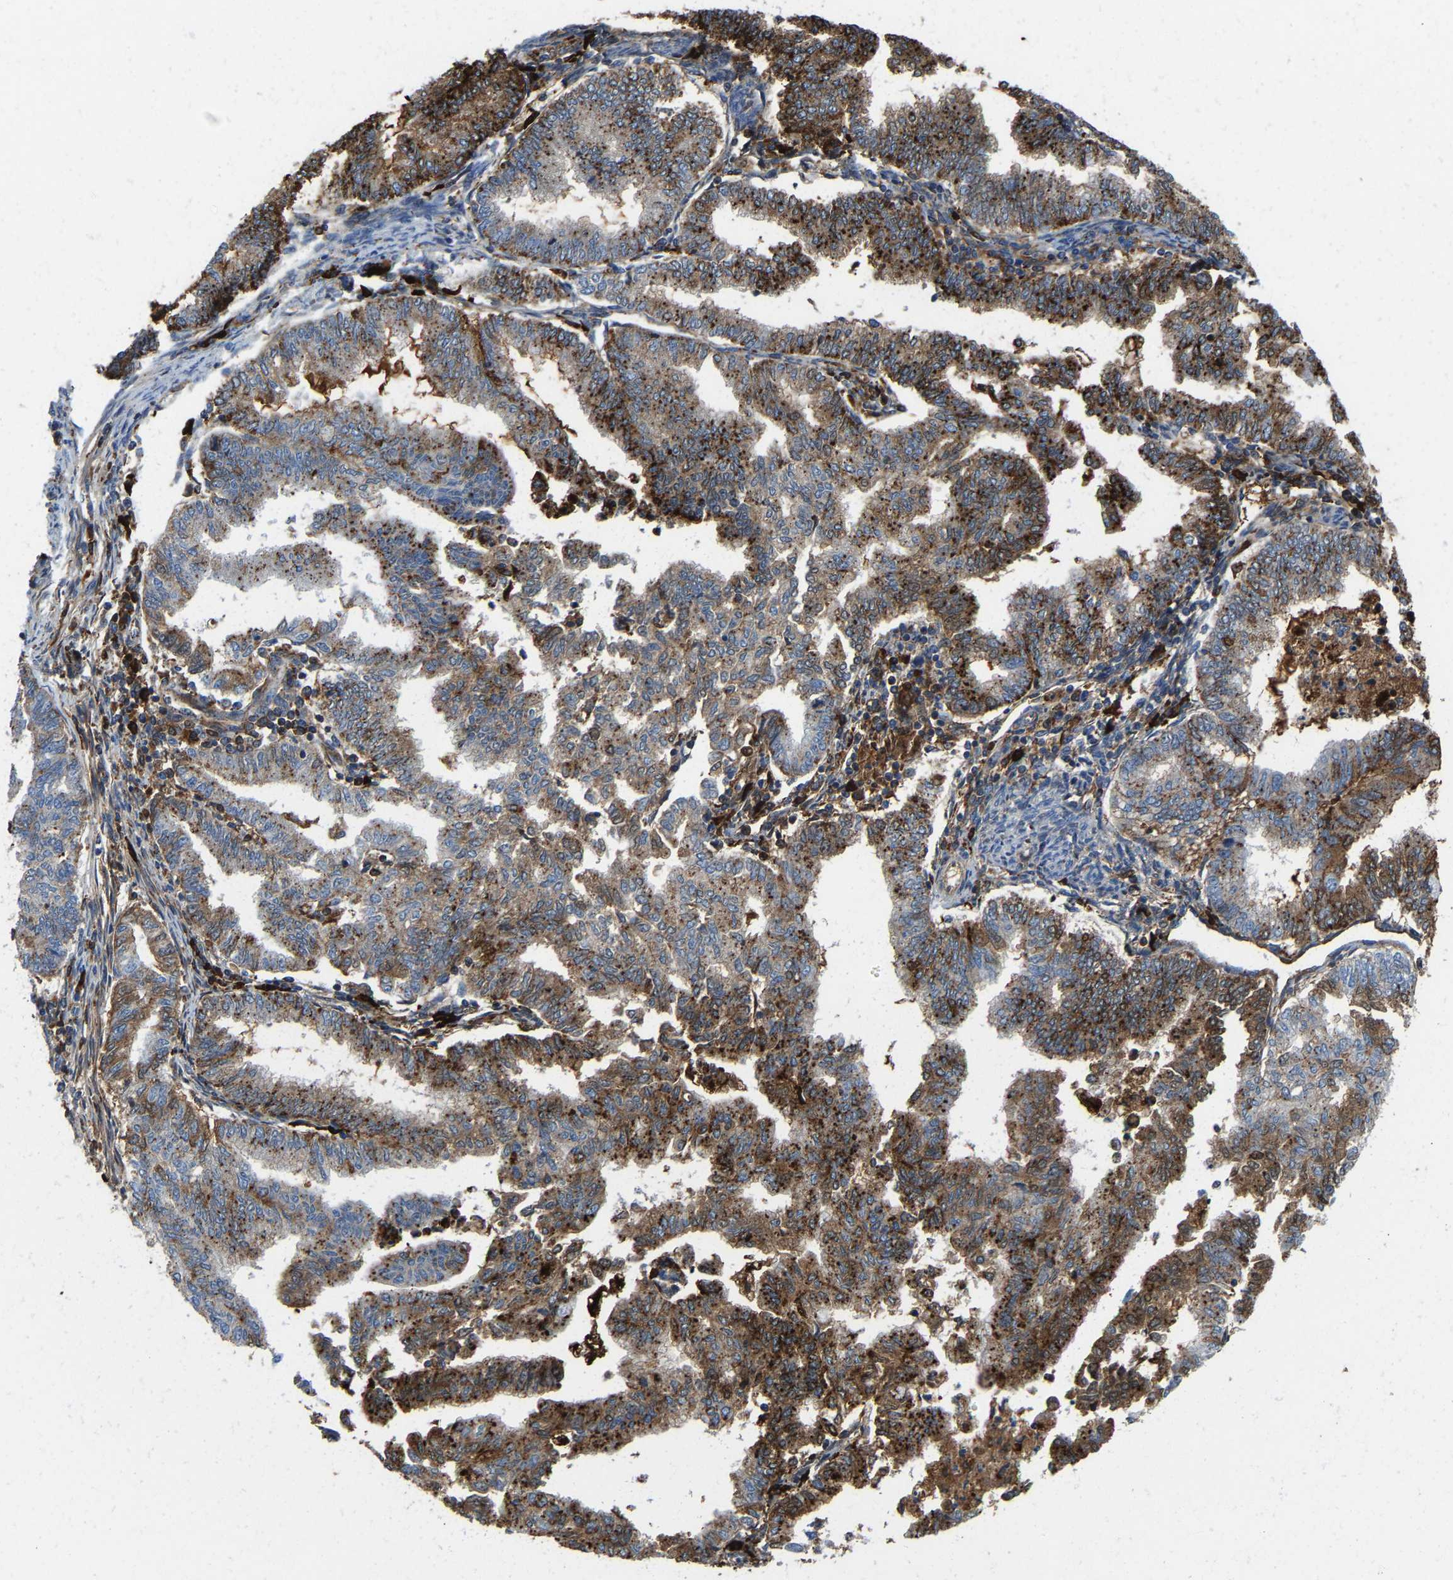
{"staining": {"intensity": "moderate", "quantity": ">75%", "location": "cytoplasmic/membranous"}, "tissue": "endometrial cancer", "cell_type": "Tumor cells", "image_type": "cancer", "snomed": [{"axis": "morphology", "description": "Polyp, NOS"}, {"axis": "morphology", "description": "Adenocarcinoma, NOS"}, {"axis": "morphology", "description": "Adenoma, NOS"}, {"axis": "topography", "description": "Endometrium"}], "caption": "Immunohistochemical staining of human endometrial polyp displays moderate cytoplasmic/membranous protein positivity in approximately >75% of tumor cells. (IHC, brightfield microscopy, high magnification).", "gene": "DPP7", "patient": {"sex": "female", "age": 79}}